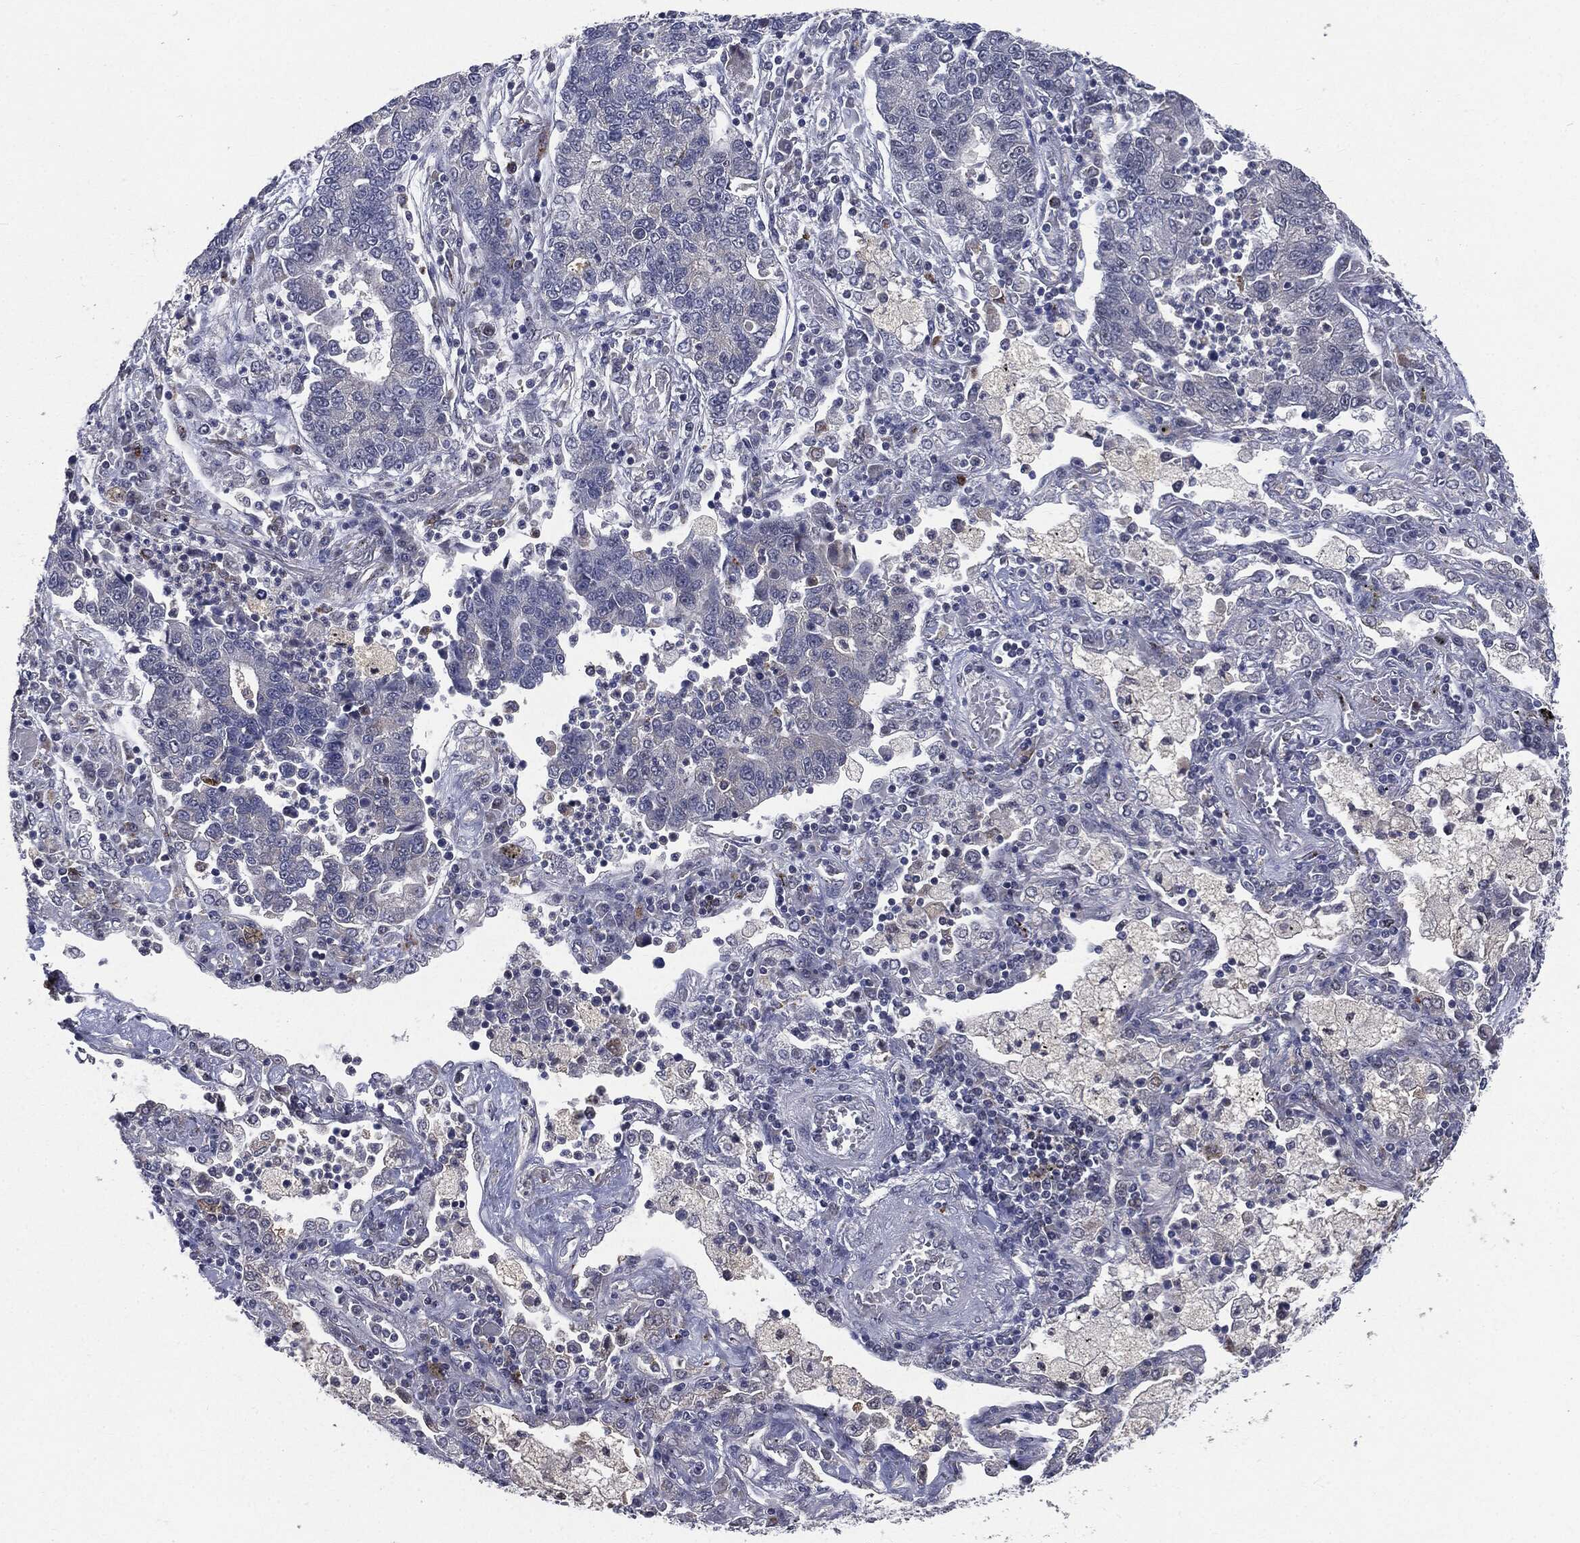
{"staining": {"intensity": "negative", "quantity": "none", "location": "none"}, "tissue": "lung cancer", "cell_type": "Tumor cells", "image_type": "cancer", "snomed": [{"axis": "morphology", "description": "Adenocarcinoma, NOS"}, {"axis": "topography", "description": "Lung"}], "caption": "Tumor cells show no significant protein staining in lung adenocarcinoma. (Stains: DAB immunohistochemistry (IHC) with hematoxylin counter stain, Microscopy: brightfield microscopy at high magnification).", "gene": "TRMT1L", "patient": {"sex": "female", "age": 57}}